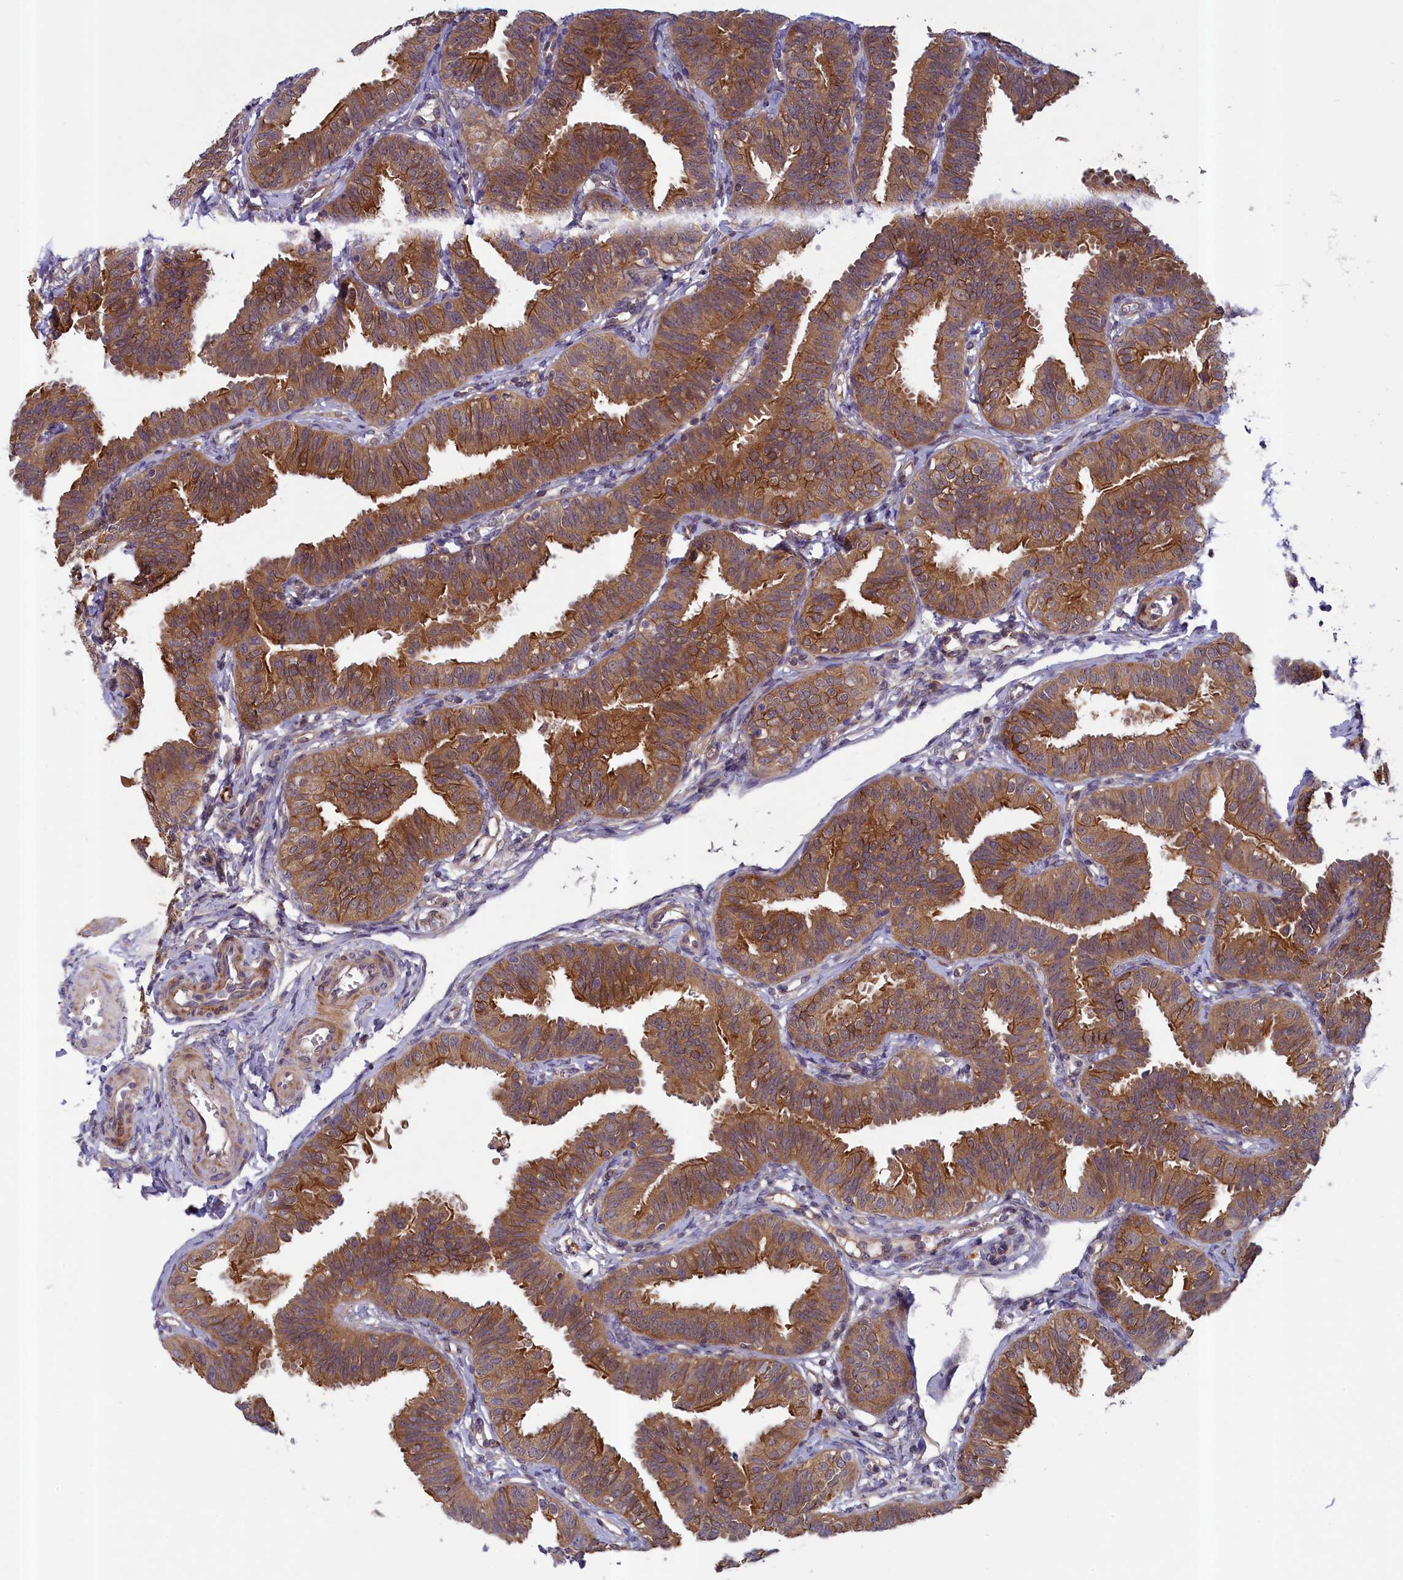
{"staining": {"intensity": "strong", "quantity": ">75%", "location": "cytoplasmic/membranous"}, "tissue": "fallopian tube", "cell_type": "Glandular cells", "image_type": "normal", "snomed": [{"axis": "morphology", "description": "Normal tissue, NOS"}, {"axis": "topography", "description": "Fallopian tube"}], "caption": "Glandular cells display strong cytoplasmic/membranous staining in about >75% of cells in benign fallopian tube.", "gene": "NUBP1", "patient": {"sex": "female", "age": 35}}